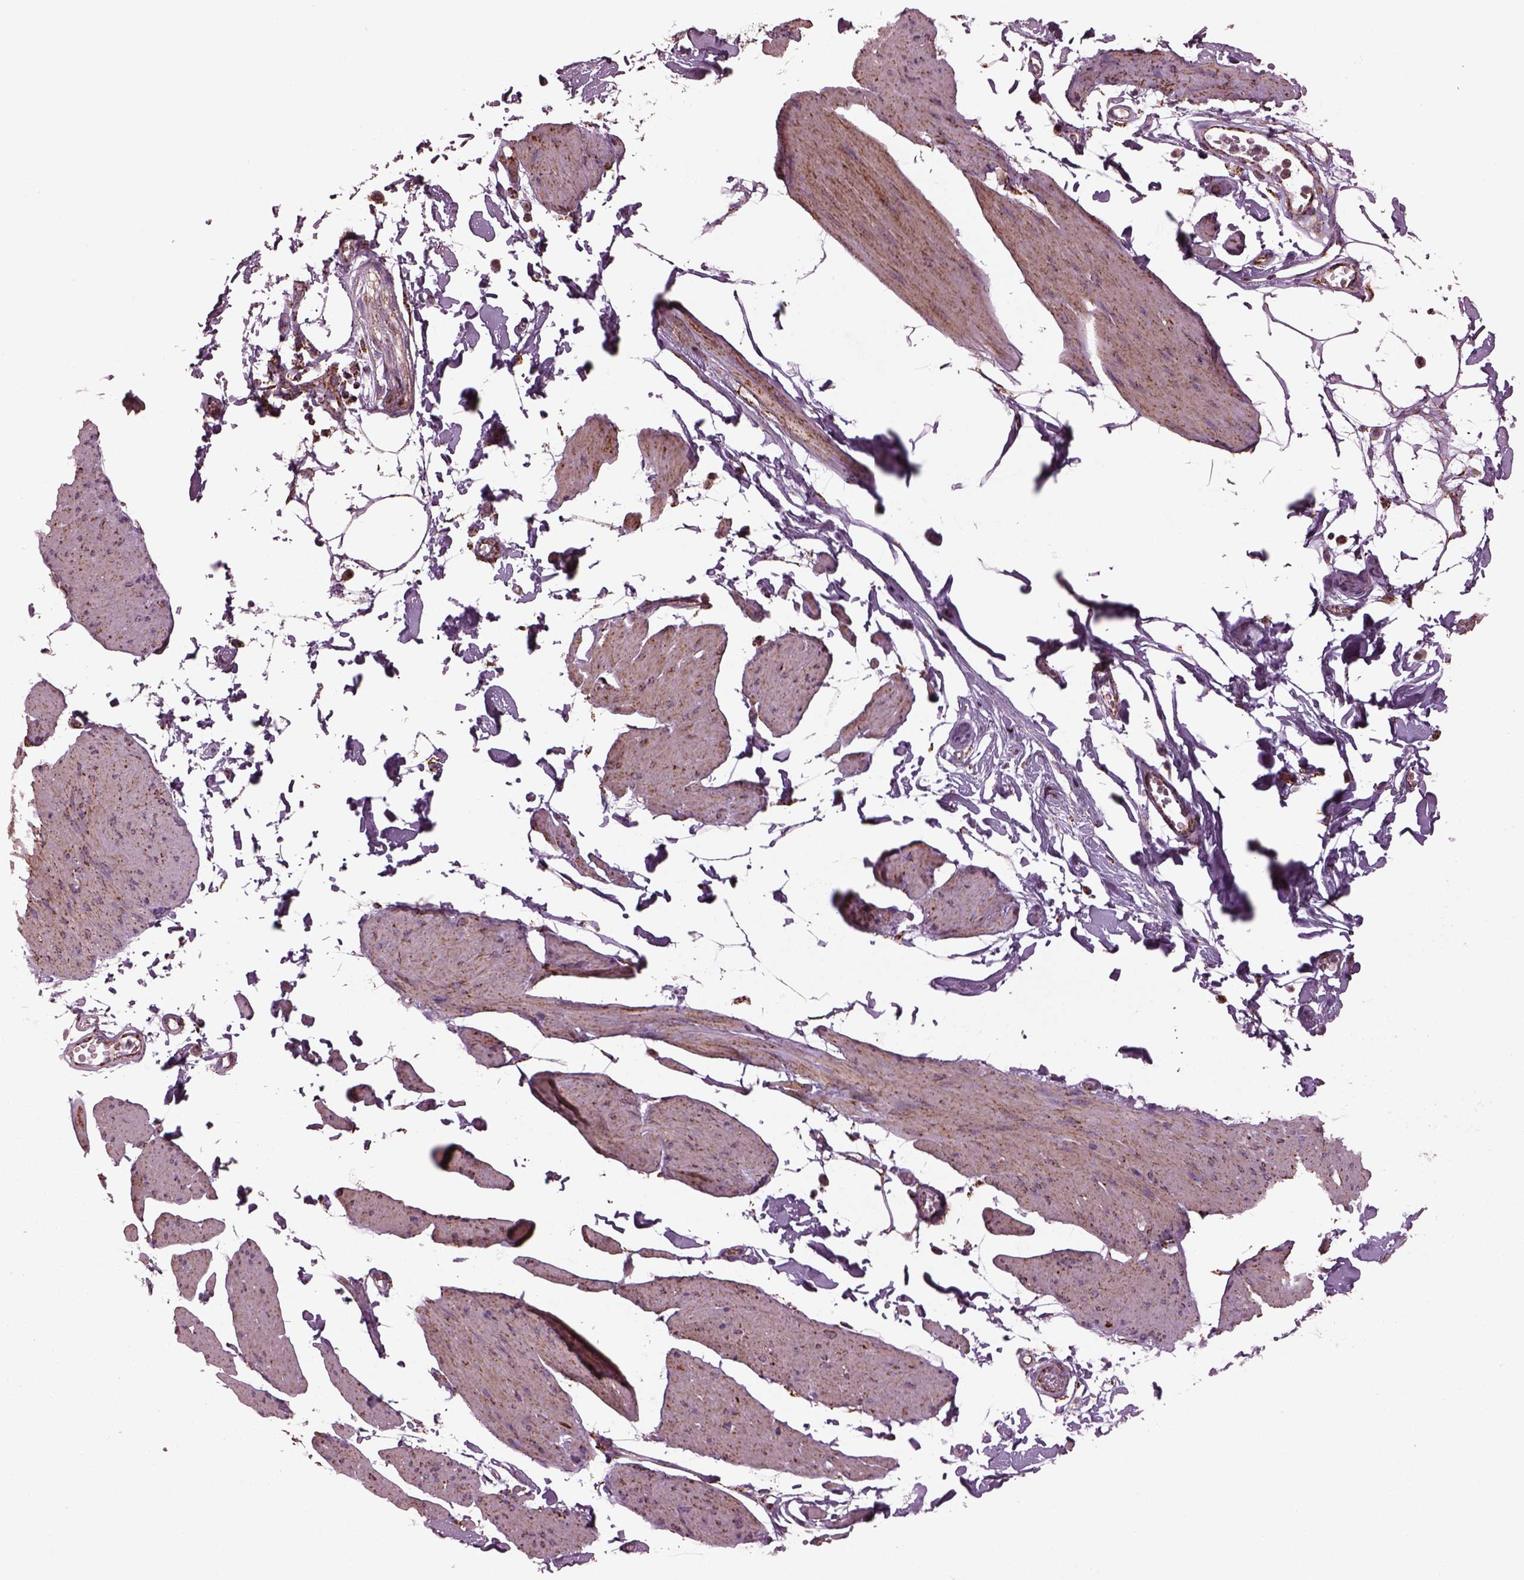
{"staining": {"intensity": "moderate", "quantity": ">75%", "location": "cytoplasmic/membranous"}, "tissue": "smooth muscle", "cell_type": "Smooth muscle cells", "image_type": "normal", "snomed": [{"axis": "morphology", "description": "Normal tissue, NOS"}, {"axis": "topography", "description": "Adipose tissue"}, {"axis": "topography", "description": "Smooth muscle"}, {"axis": "topography", "description": "Peripheral nerve tissue"}], "caption": "About >75% of smooth muscle cells in normal smooth muscle display moderate cytoplasmic/membranous protein staining as visualized by brown immunohistochemical staining.", "gene": "TMEM254", "patient": {"sex": "male", "age": 83}}